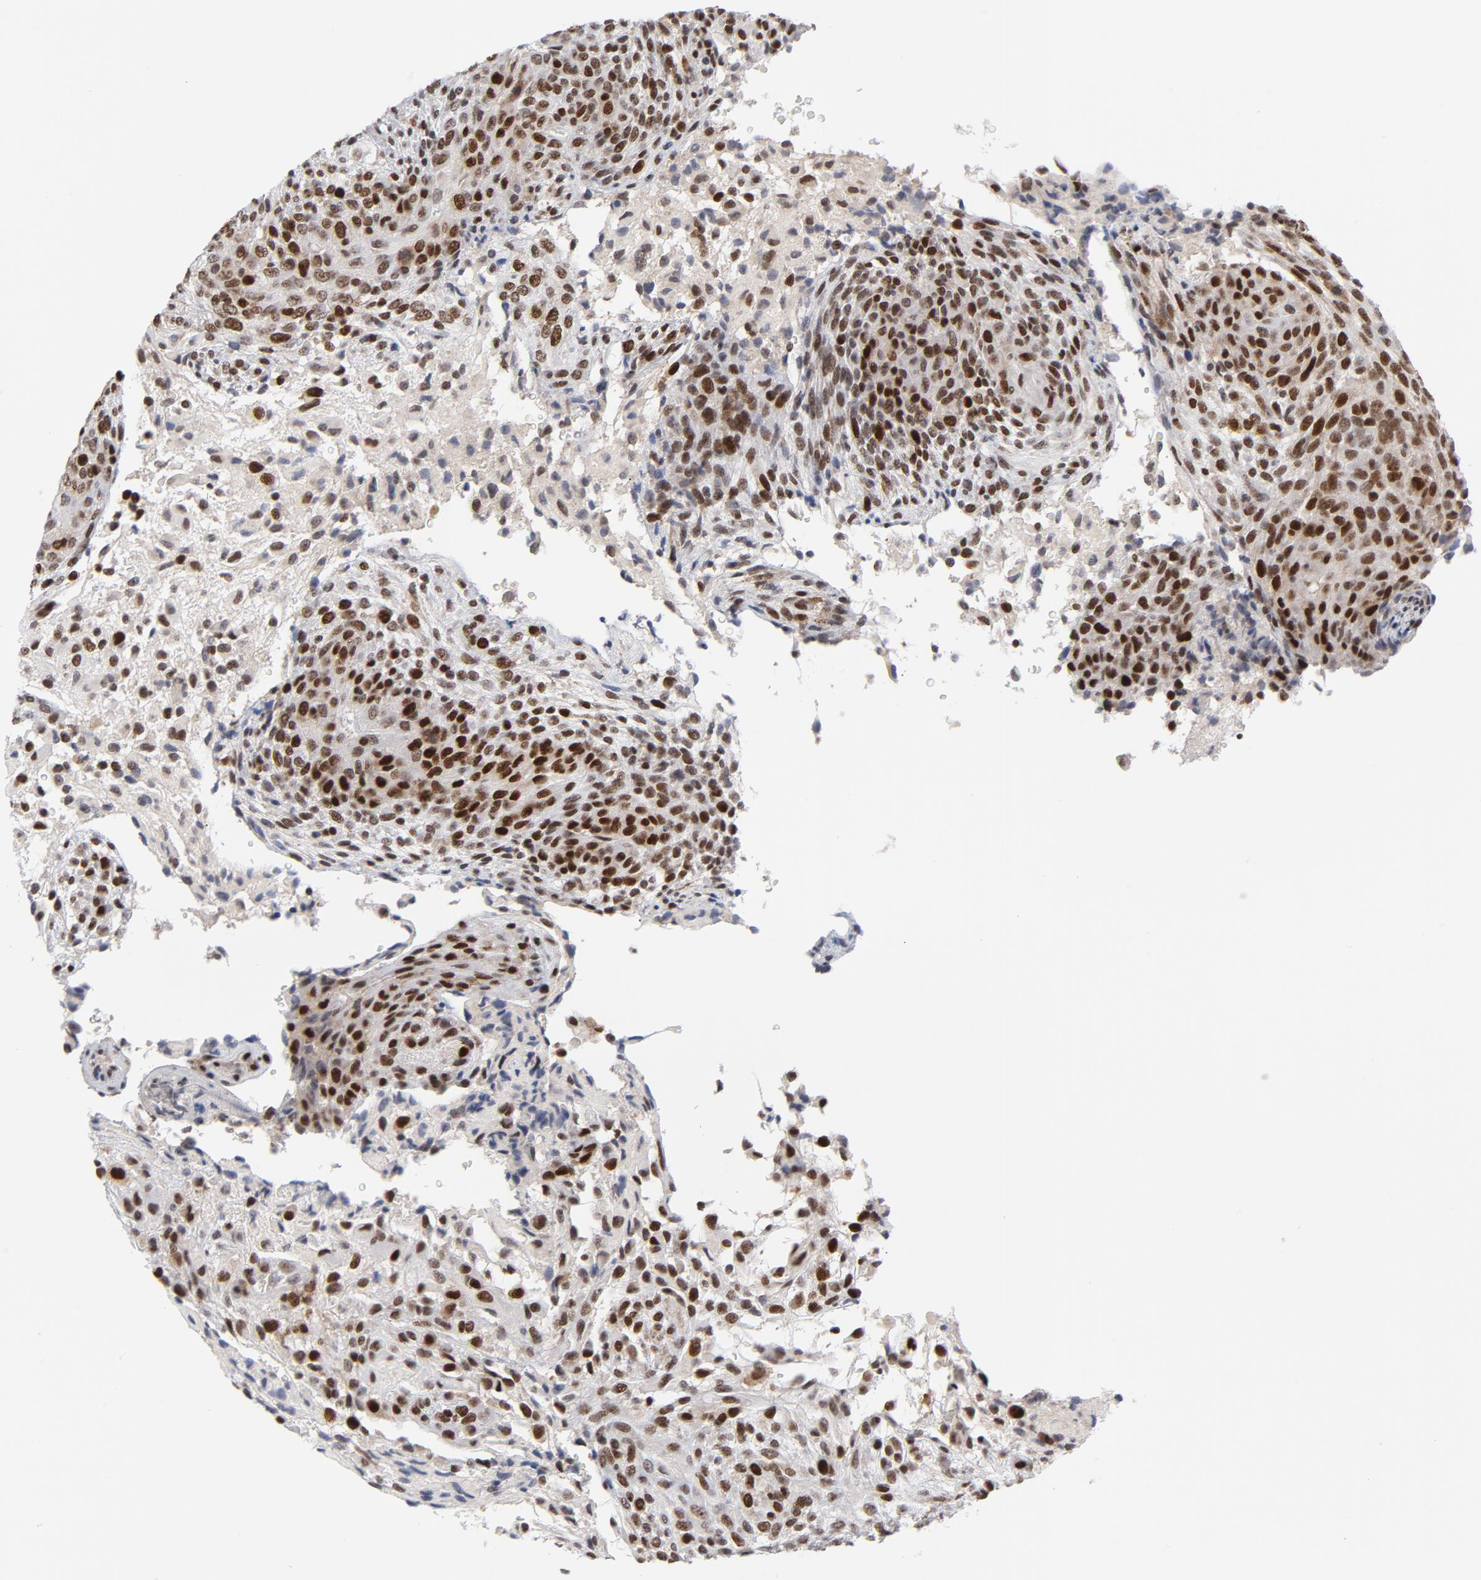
{"staining": {"intensity": "moderate", "quantity": "25%-75%", "location": "nuclear"}, "tissue": "glioma", "cell_type": "Tumor cells", "image_type": "cancer", "snomed": [{"axis": "morphology", "description": "Glioma, malignant, High grade"}, {"axis": "topography", "description": "Cerebral cortex"}], "caption": "Moderate nuclear staining is identified in approximately 25%-75% of tumor cells in glioma.", "gene": "RFC4", "patient": {"sex": "female", "age": 55}}